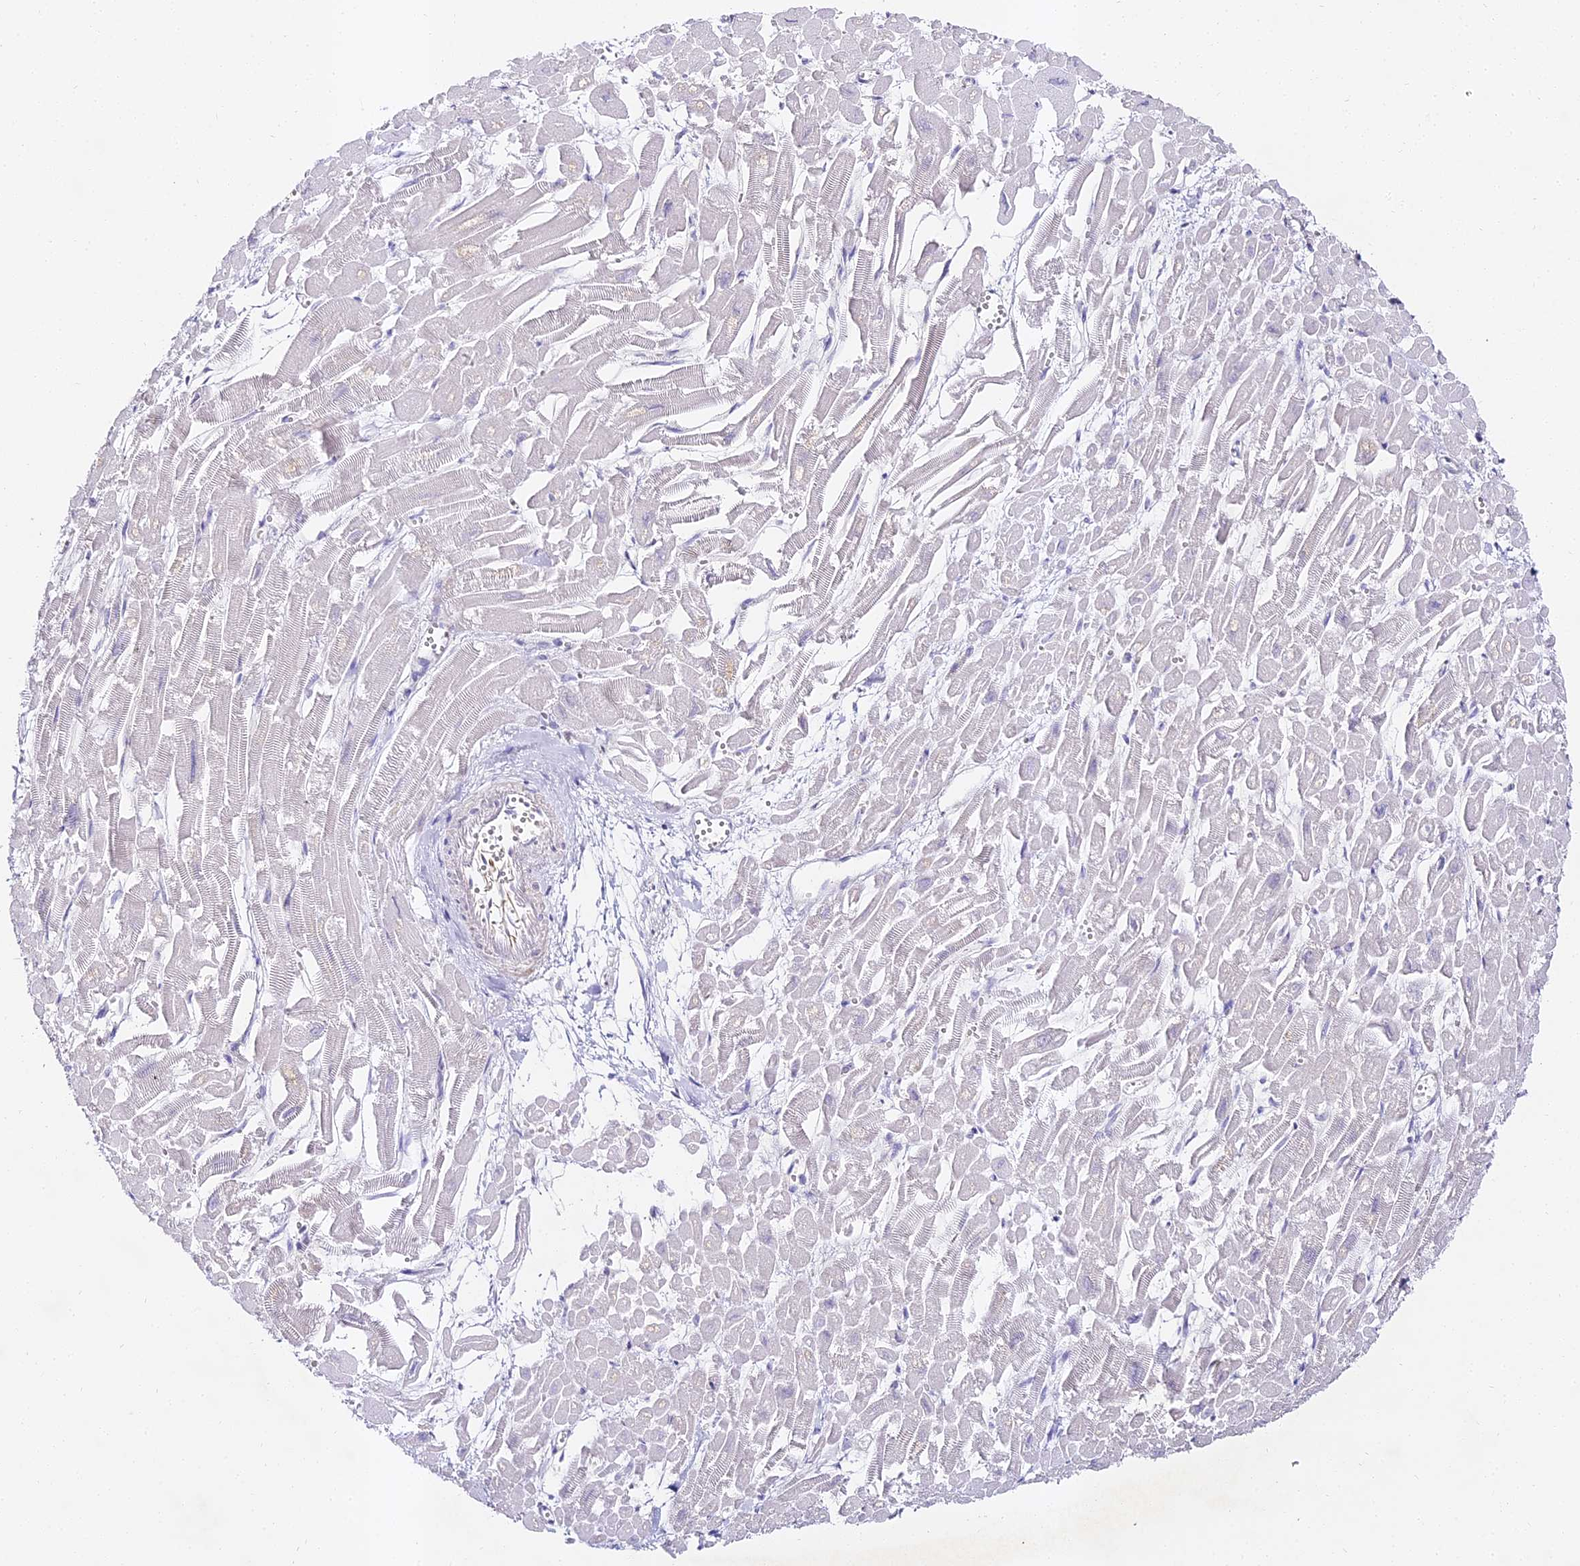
{"staining": {"intensity": "negative", "quantity": "none", "location": "none"}, "tissue": "heart muscle", "cell_type": "Cardiomyocytes", "image_type": "normal", "snomed": [{"axis": "morphology", "description": "Normal tissue, NOS"}, {"axis": "topography", "description": "Heart"}], "caption": "An immunohistochemistry histopathology image of unremarkable heart muscle is shown. There is no staining in cardiomyocytes of heart muscle.", "gene": "ALPG", "patient": {"sex": "male", "age": 54}}